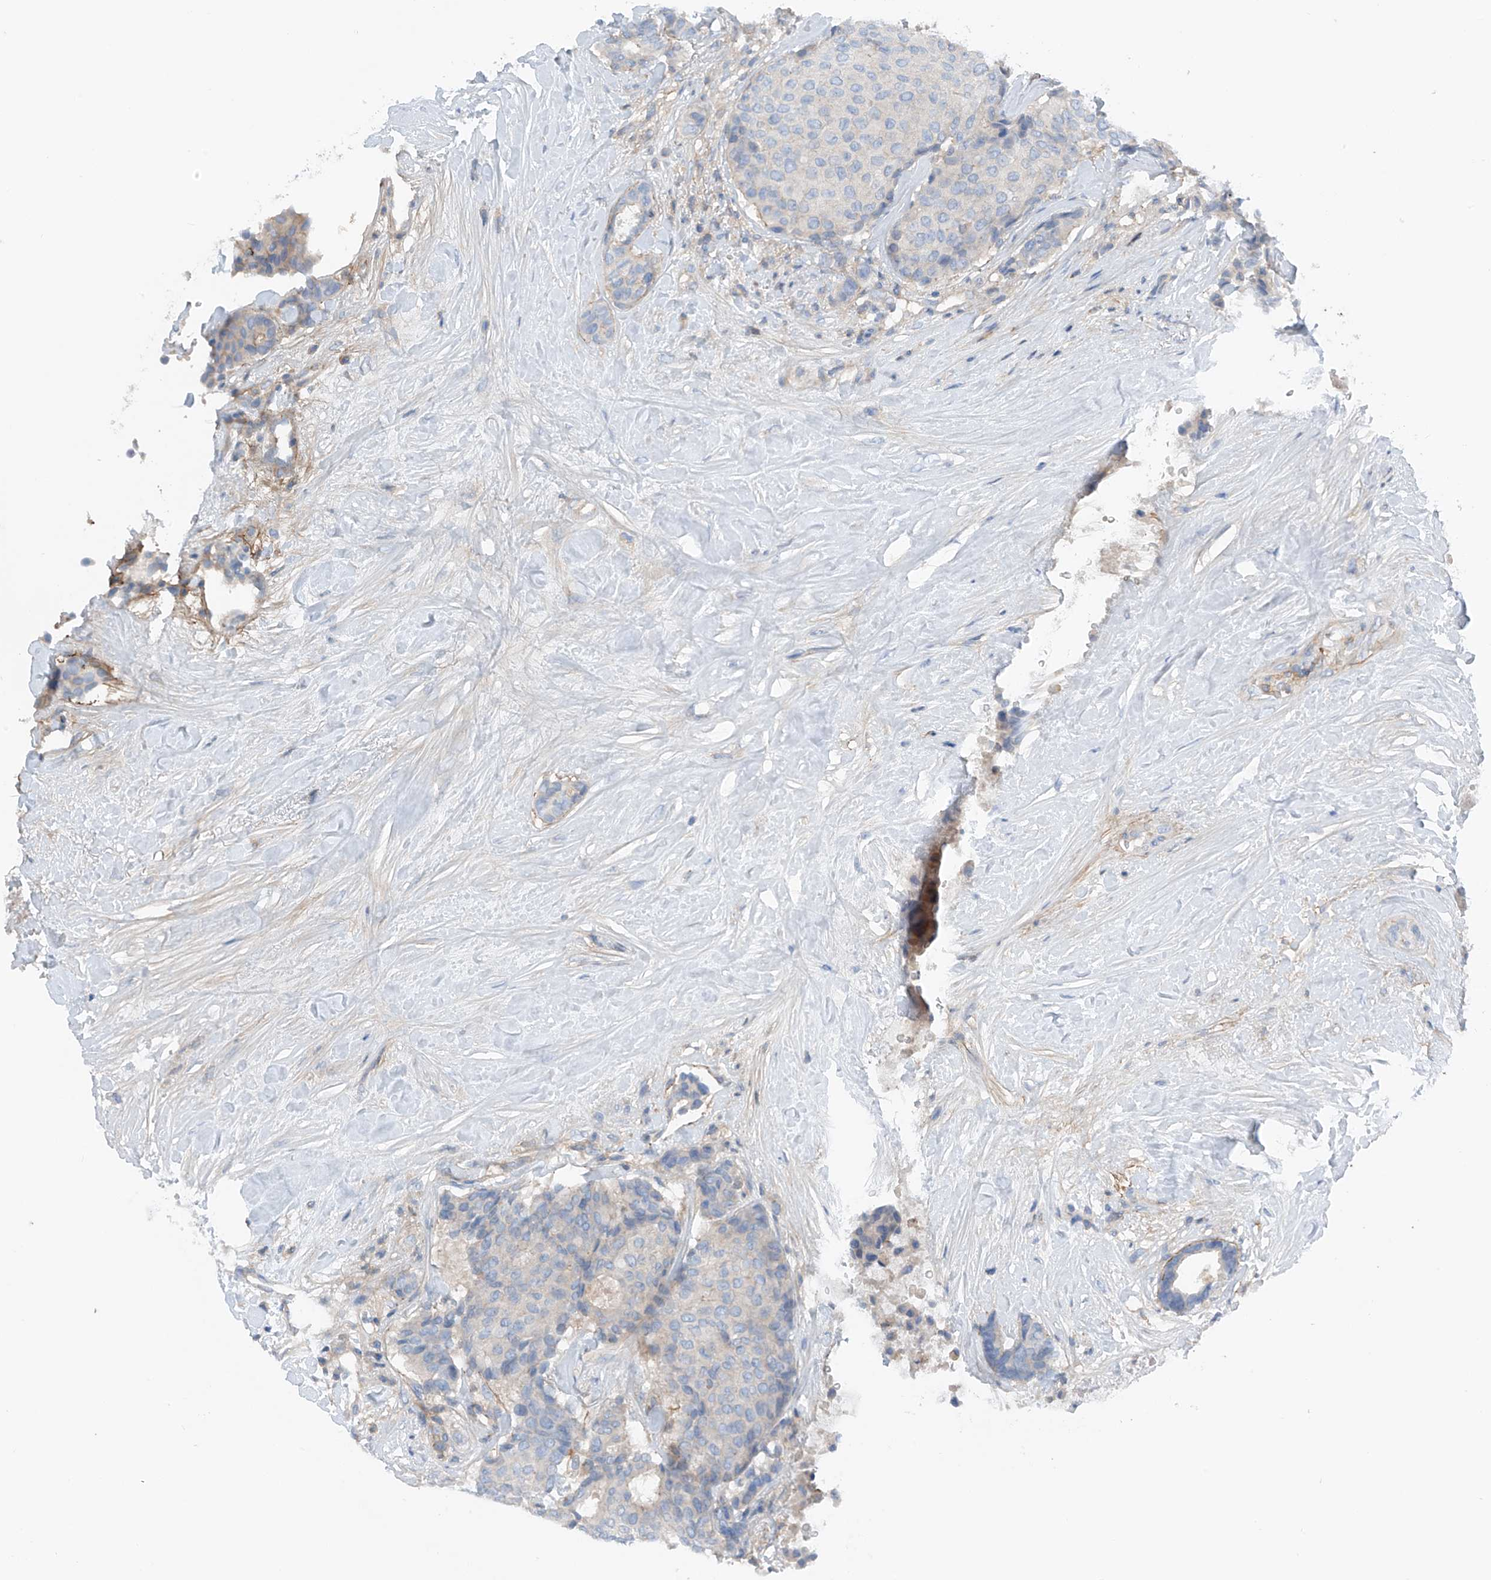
{"staining": {"intensity": "negative", "quantity": "none", "location": "none"}, "tissue": "breast cancer", "cell_type": "Tumor cells", "image_type": "cancer", "snomed": [{"axis": "morphology", "description": "Duct carcinoma"}, {"axis": "topography", "description": "Breast"}], "caption": "A histopathology image of human breast invasive ductal carcinoma is negative for staining in tumor cells.", "gene": "NALCN", "patient": {"sex": "female", "age": 75}}